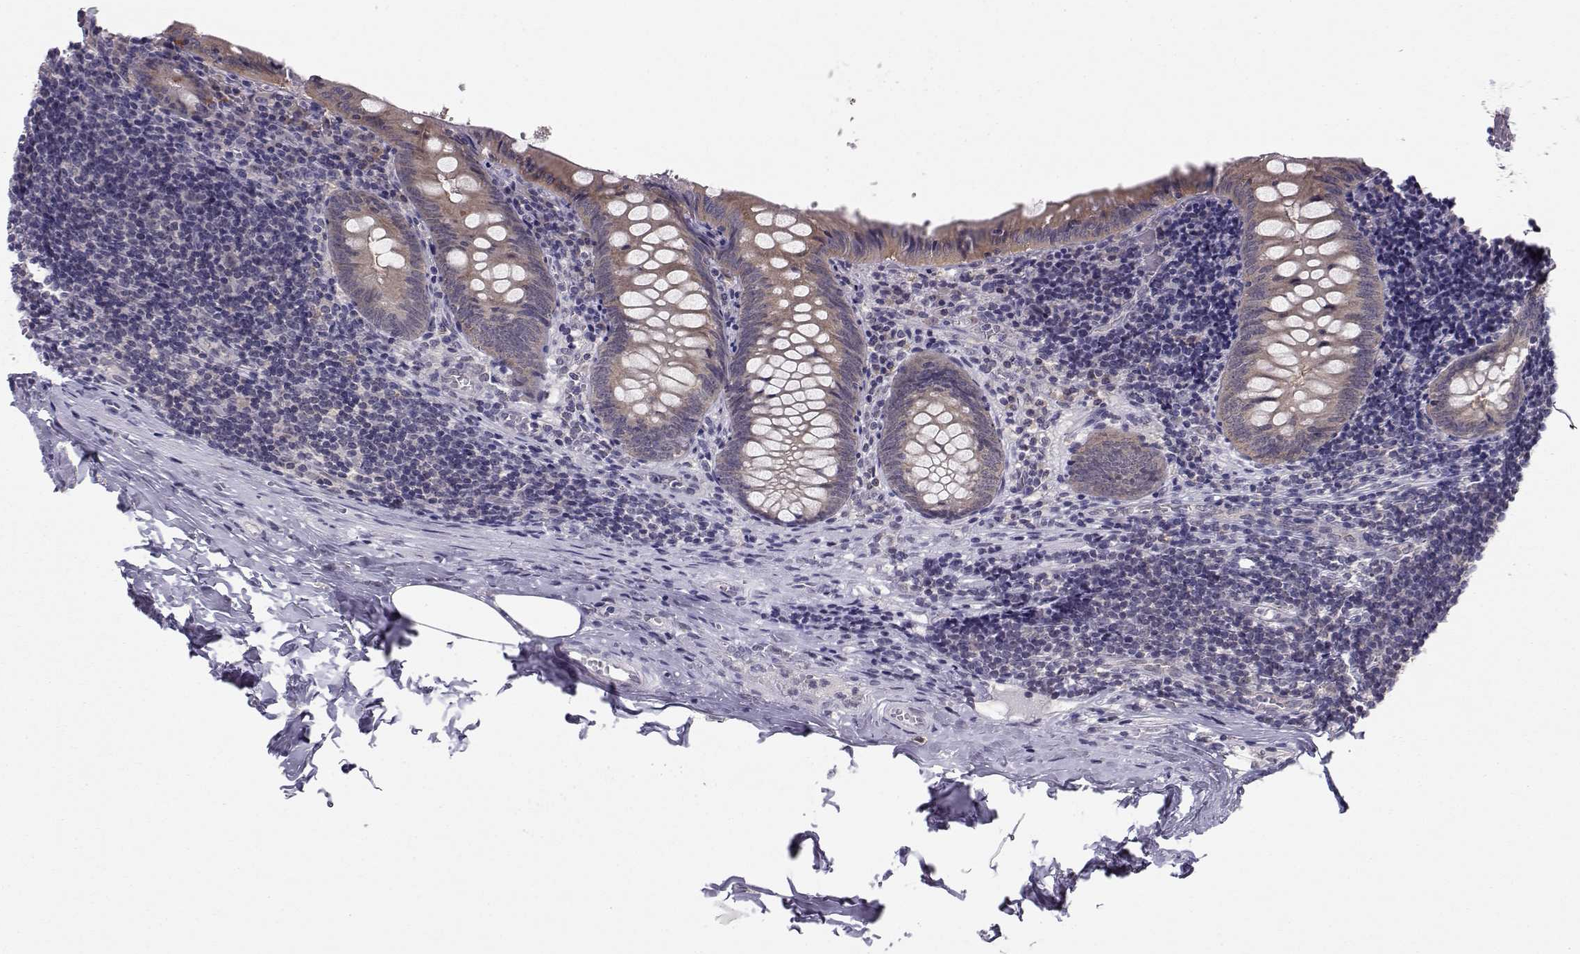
{"staining": {"intensity": "moderate", "quantity": "25%-75%", "location": "cytoplasmic/membranous"}, "tissue": "appendix", "cell_type": "Glandular cells", "image_type": "normal", "snomed": [{"axis": "morphology", "description": "Normal tissue, NOS"}, {"axis": "topography", "description": "Appendix"}], "caption": "IHC of benign appendix displays medium levels of moderate cytoplasmic/membranous positivity in approximately 25%-75% of glandular cells. (brown staining indicates protein expression, while blue staining denotes nuclei).", "gene": "KIF13B", "patient": {"sex": "female", "age": 23}}